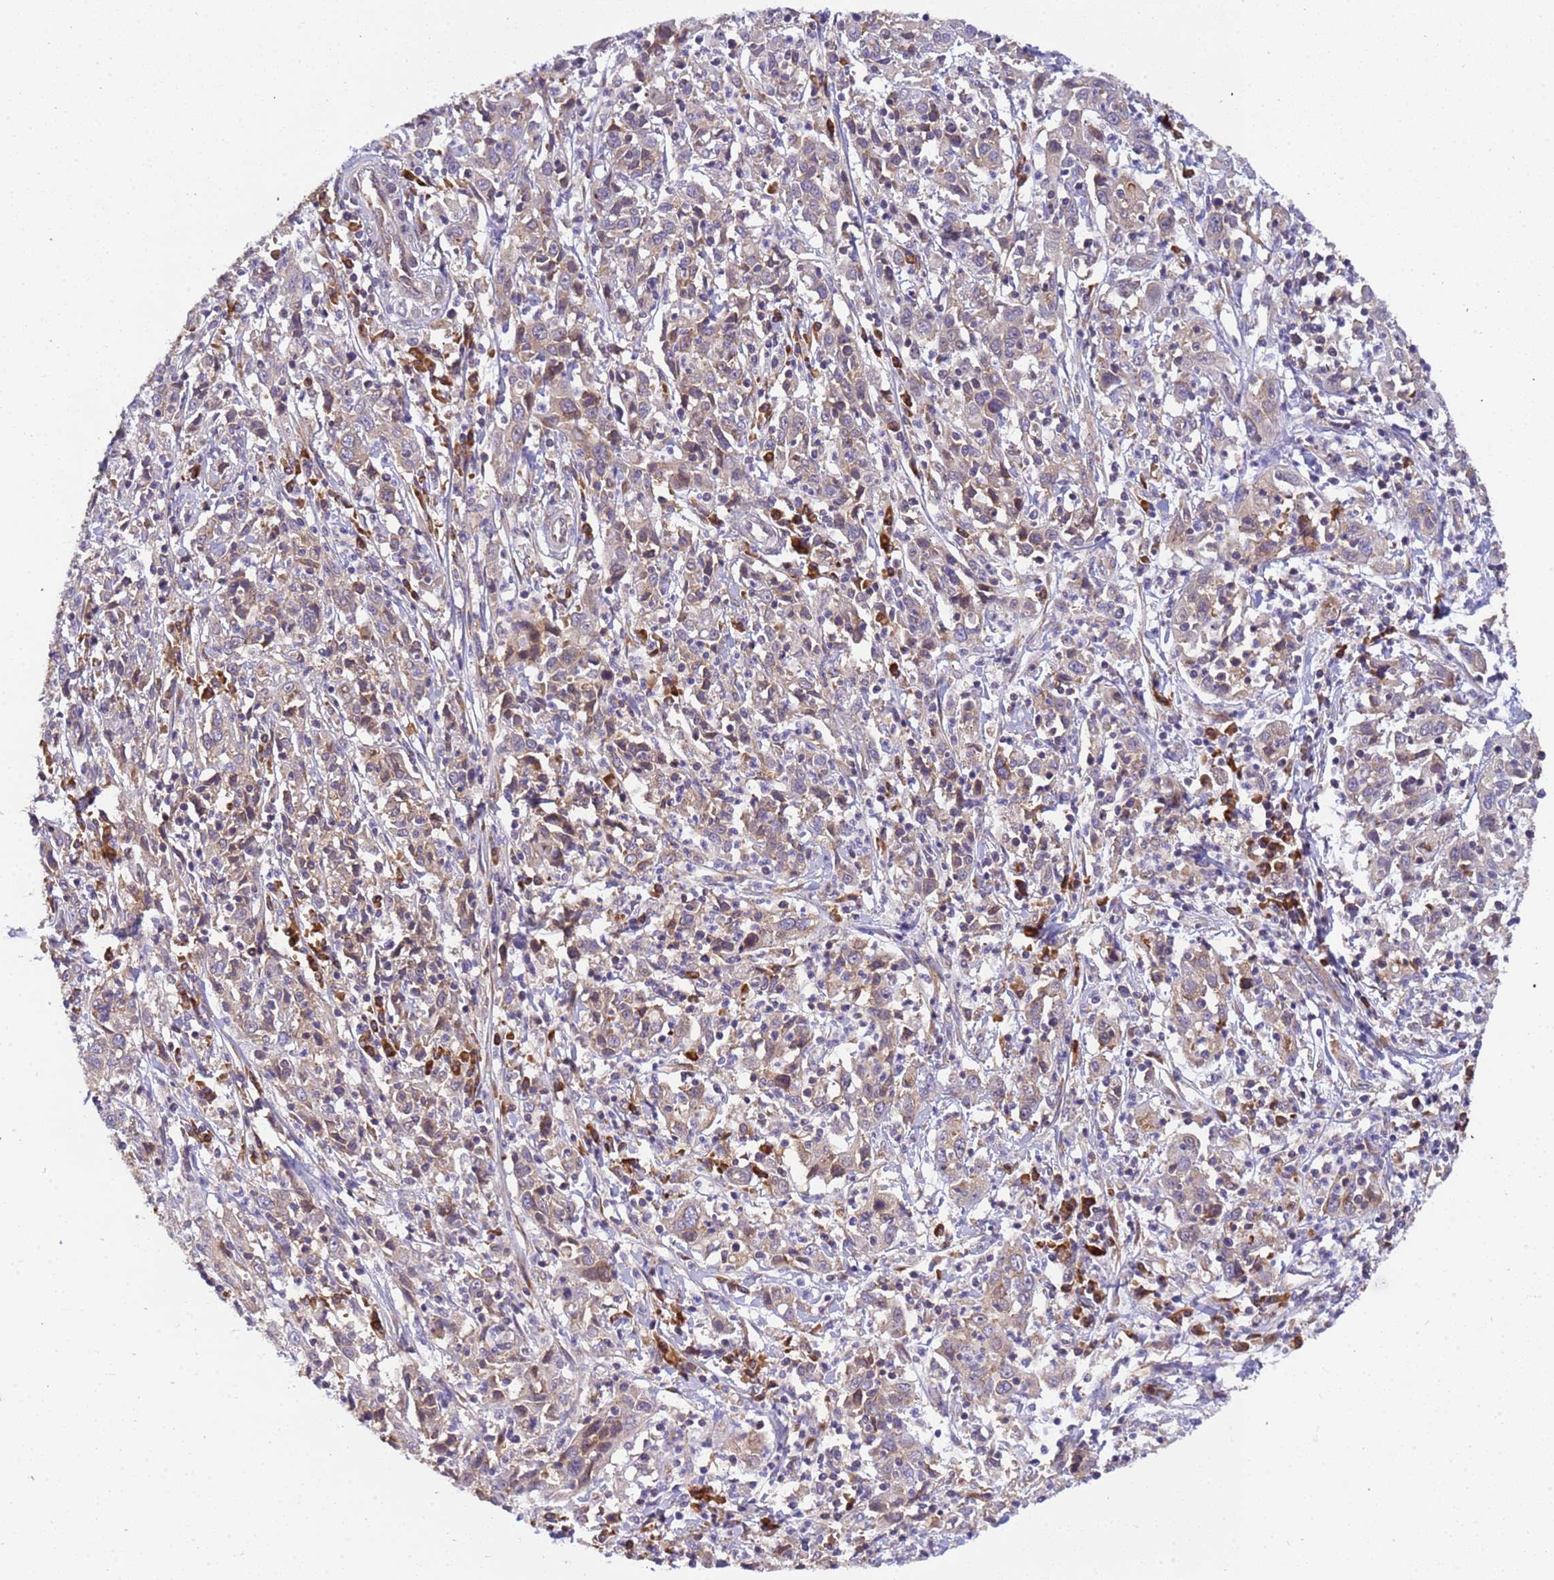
{"staining": {"intensity": "moderate", "quantity": "25%-75%", "location": "cytoplasmic/membranous"}, "tissue": "cervical cancer", "cell_type": "Tumor cells", "image_type": "cancer", "snomed": [{"axis": "morphology", "description": "Squamous cell carcinoma, NOS"}, {"axis": "topography", "description": "Cervix"}], "caption": "Immunohistochemical staining of human cervical cancer (squamous cell carcinoma) exhibits medium levels of moderate cytoplasmic/membranous staining in about 25%-75% of tumor cells.", "gene": "RPL36", "patient": {"sex": "female", "age": 46}}